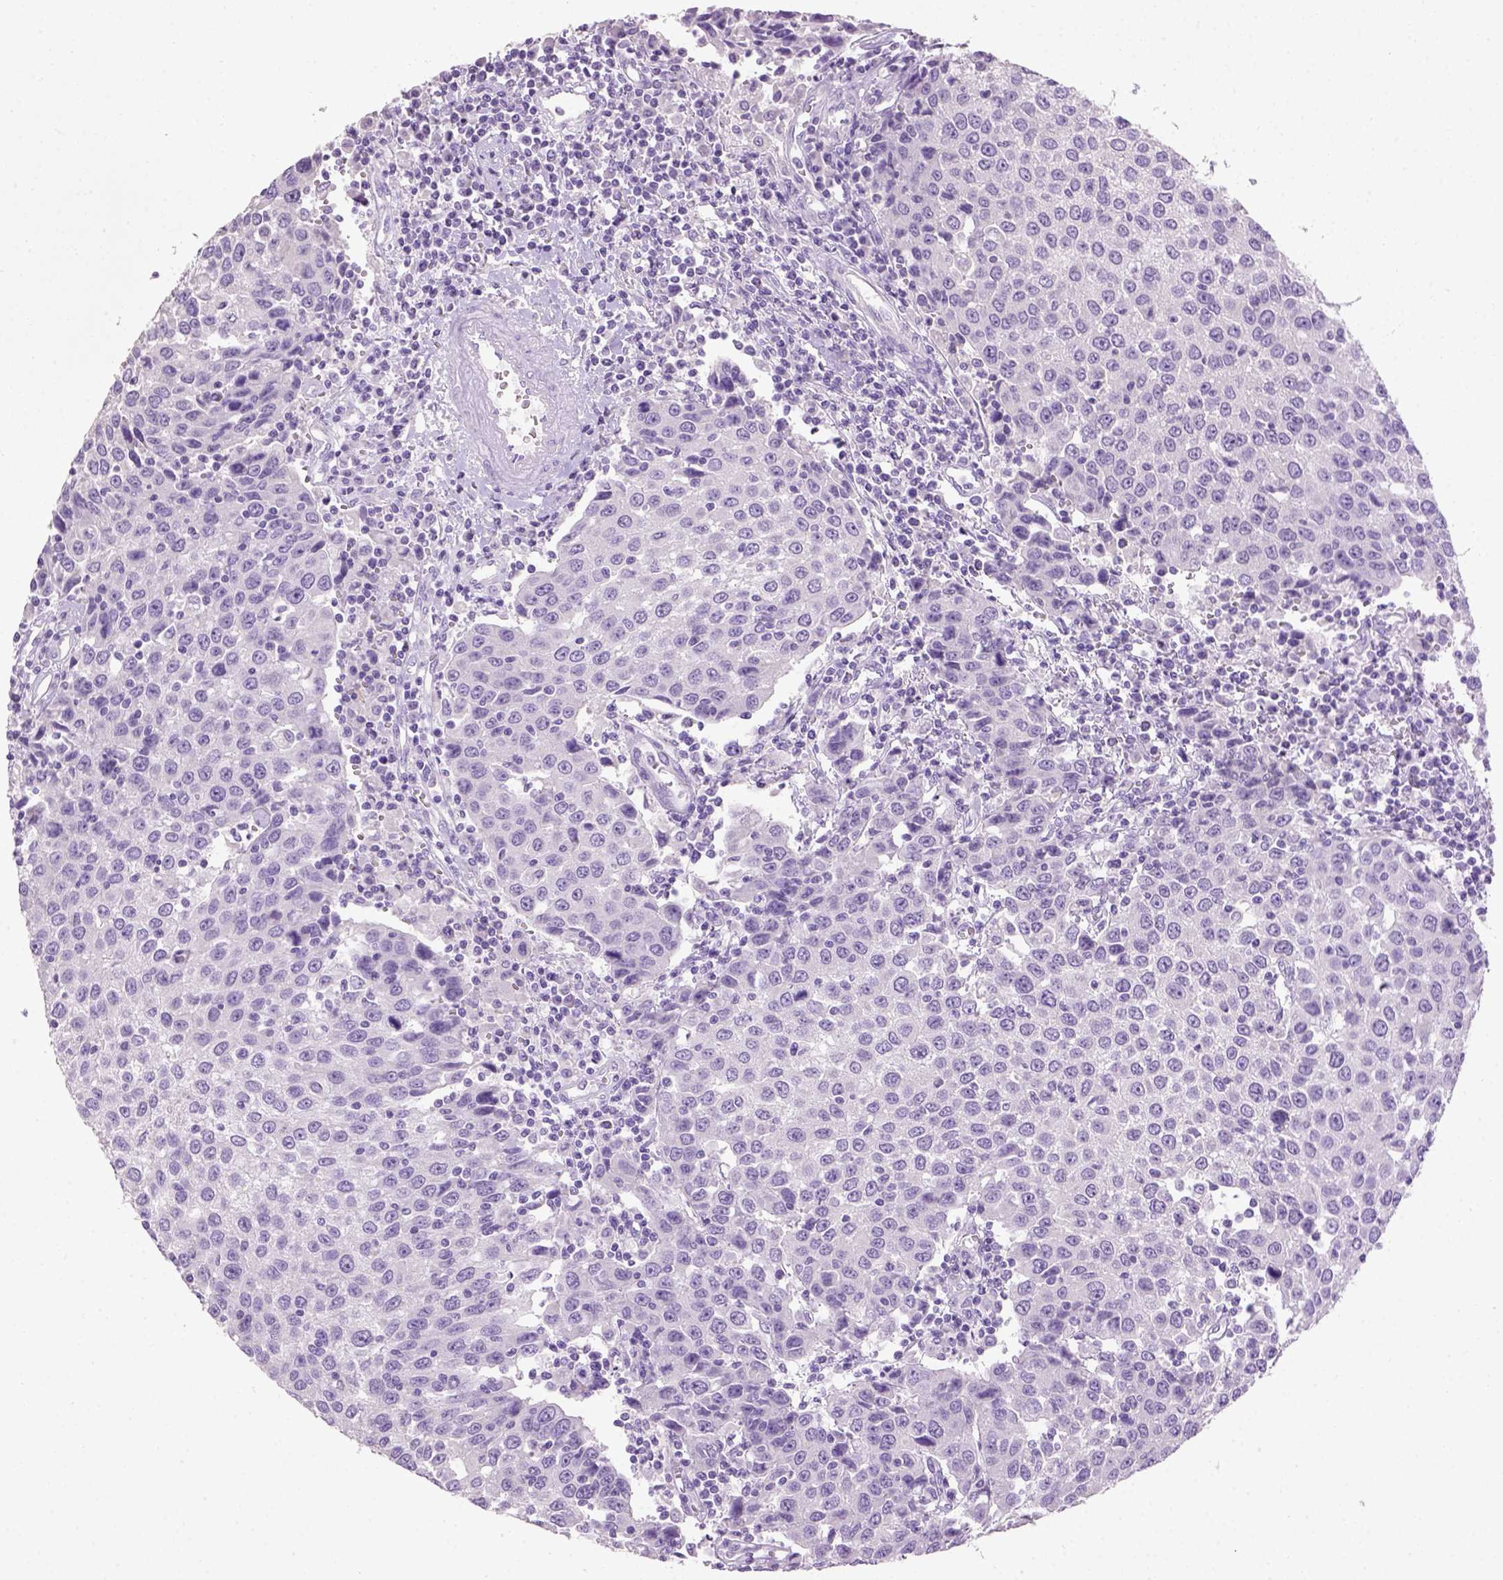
{"staining": {"intensity": "negative", "quantity": "none", "location": "none"}, "tissue": "urothelial cancer", "cell_type": "Tumor cells", "image_type": "cancer", "snomed": [{"axis": "morphology", "description": "Urothelial carcinoma, High grade"}, {"axis": "topography", "description": "Urinary bladder"}], "caption": "The histopathology image exhibits no staining of tumor cells in urothelial cancer.", "gene": "CYP24A1", "patient": {"sex": "female", "age": 85}}